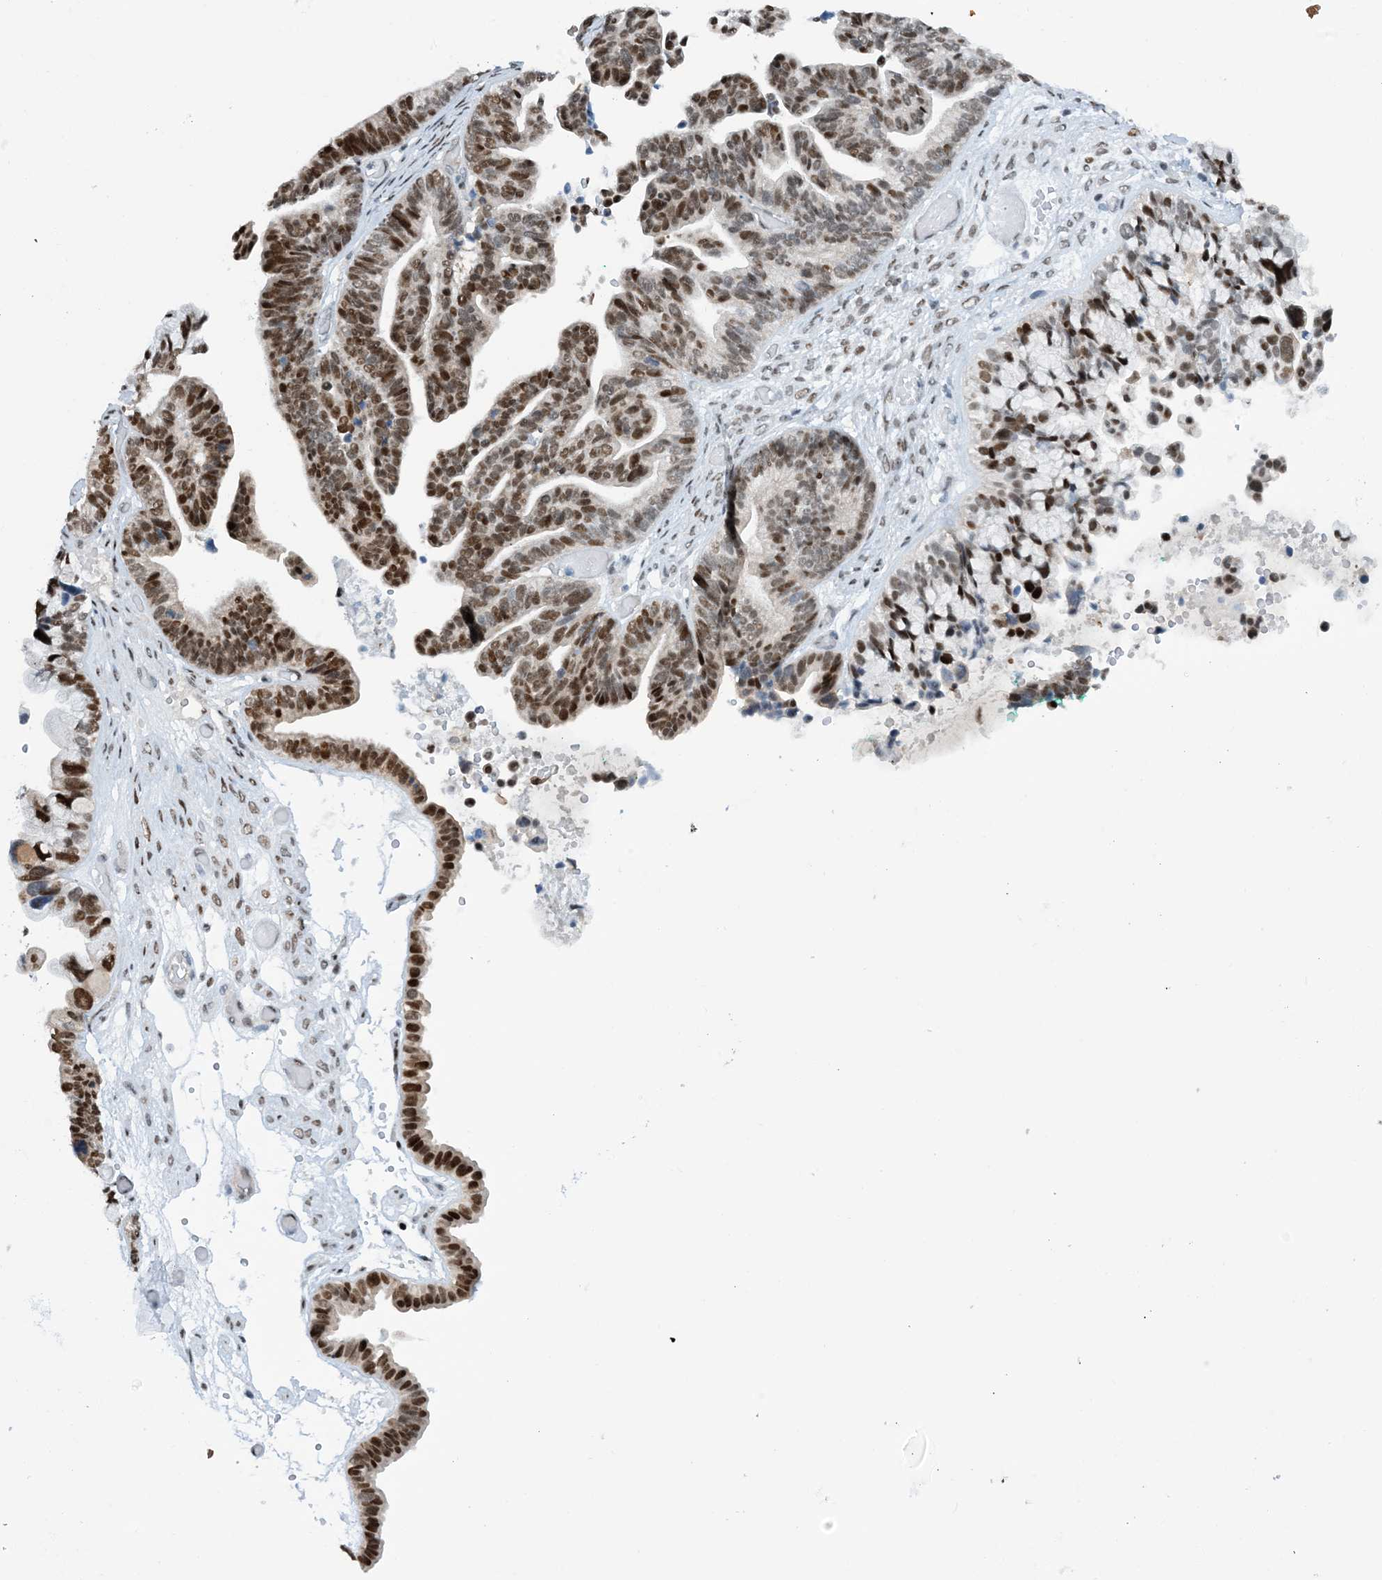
{"staining": {"intensity": "moderate", "quantity": ">75%", "location": "nuclear"}, "tissue": "ovarian cancer", "cell_type": "Tumor cells", "image_type": "cancer", "snomed": [{"axis": "morphology", "description": "Cystadenocarcinoma, serous, NOS"}, {"axis": "topography", "description": "Ovary"}], "caption": "Ovarian serous cystadenocarcinoma tissue displays moderate nuclear expression in about >75% of tumor cells", "gene": "HEMK1", "patient": {"sex": "female", "age": 56}}